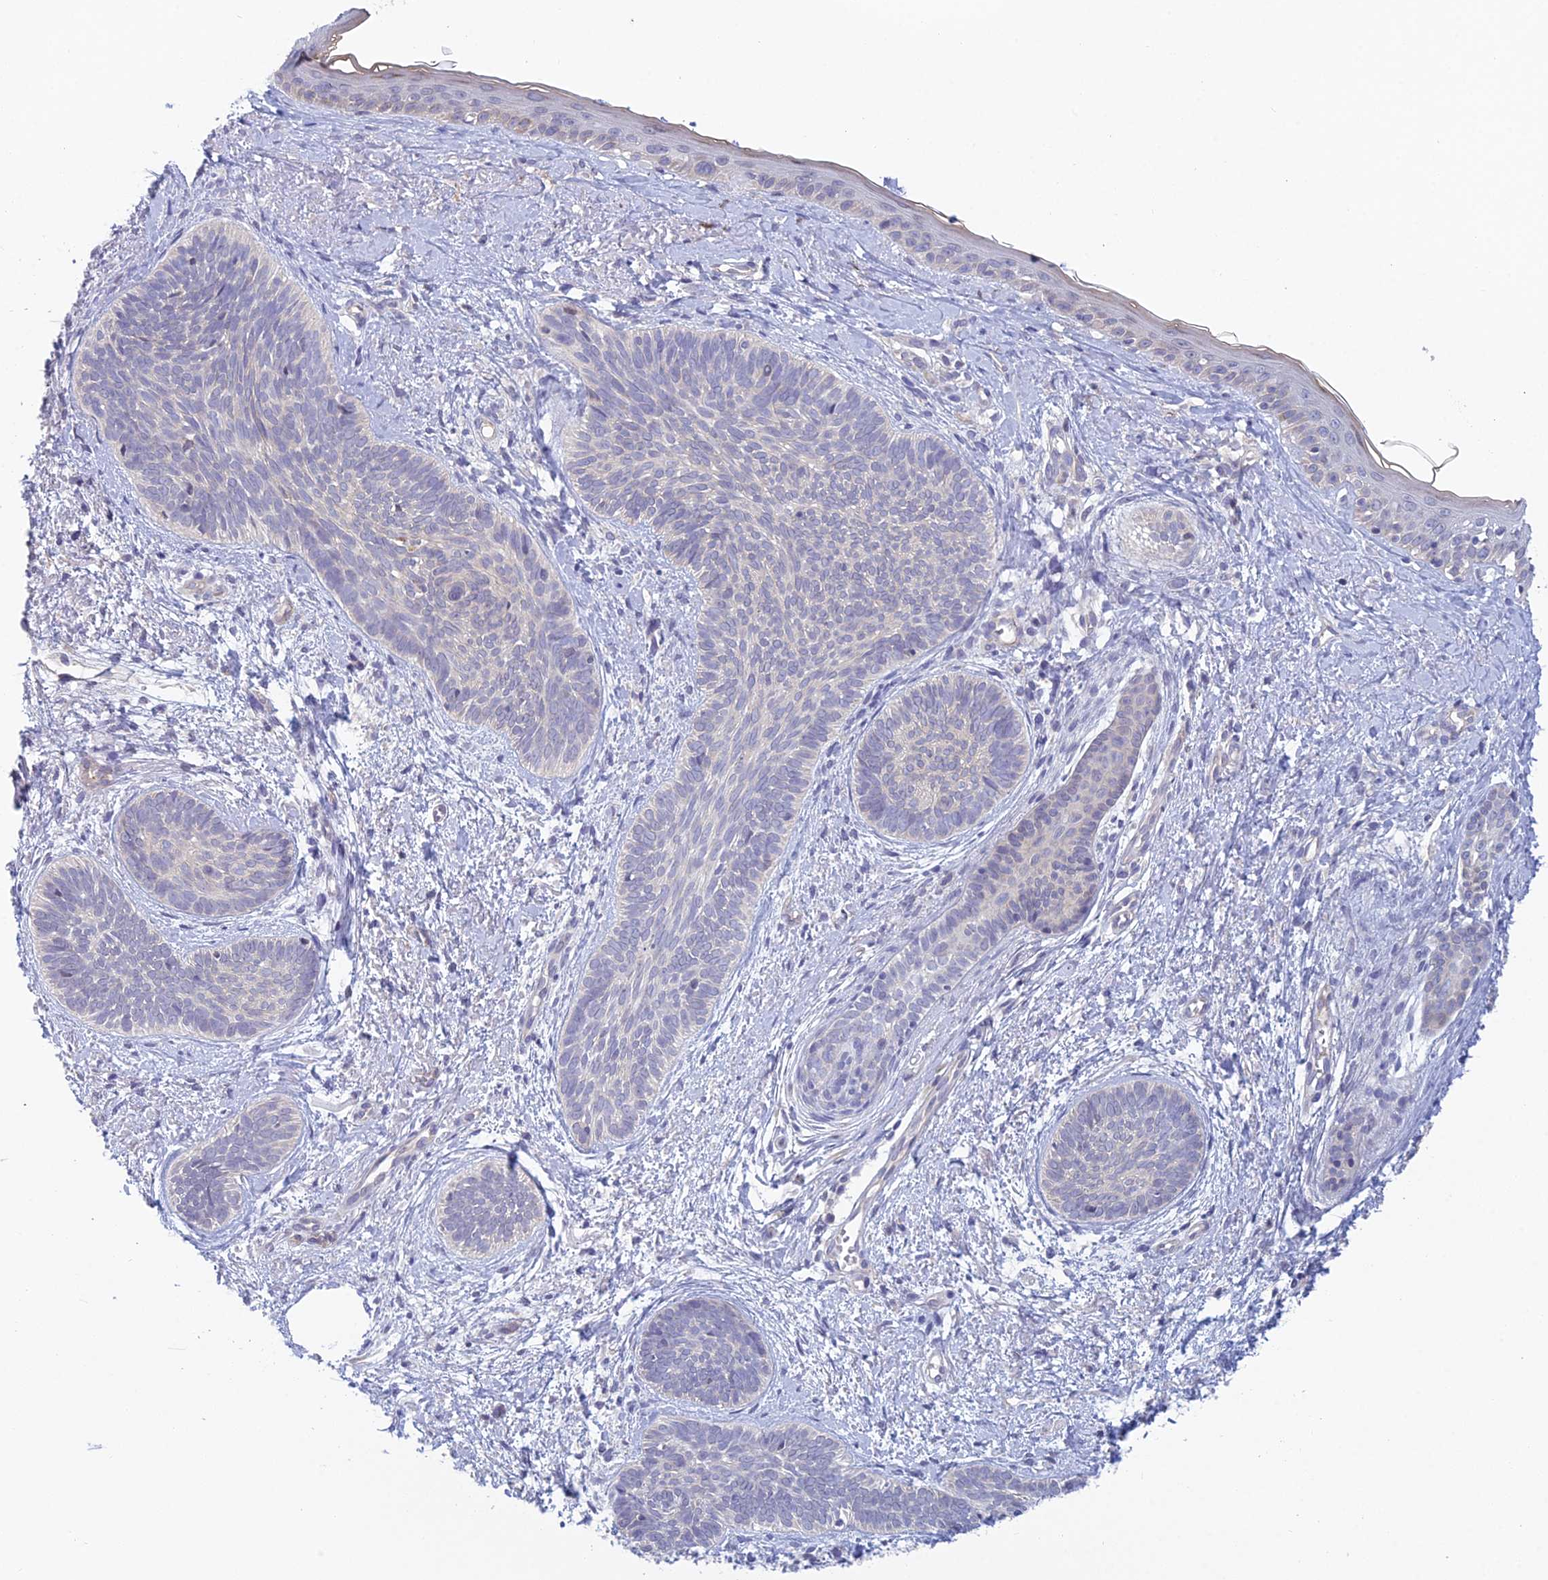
{"staining": {"intensity": "negative", "quantity": "none", "location": "none"}, "tissue": "skin cancer", "cell_type": "Tumor cells", "image_type": "cancer", "snomed": [{"axis": "morphology", "description": "Basal cell carcinoma"}, {"axis": "topography", "description": "Skin"}], "caption": "DAB (3,3'-diaminobenzidine) immunohistochemical staining of human skin cancer shows no significant positivity in tumor cells.", "gene": "METTL26", "patient": {"sex": "female", "age": 81}}